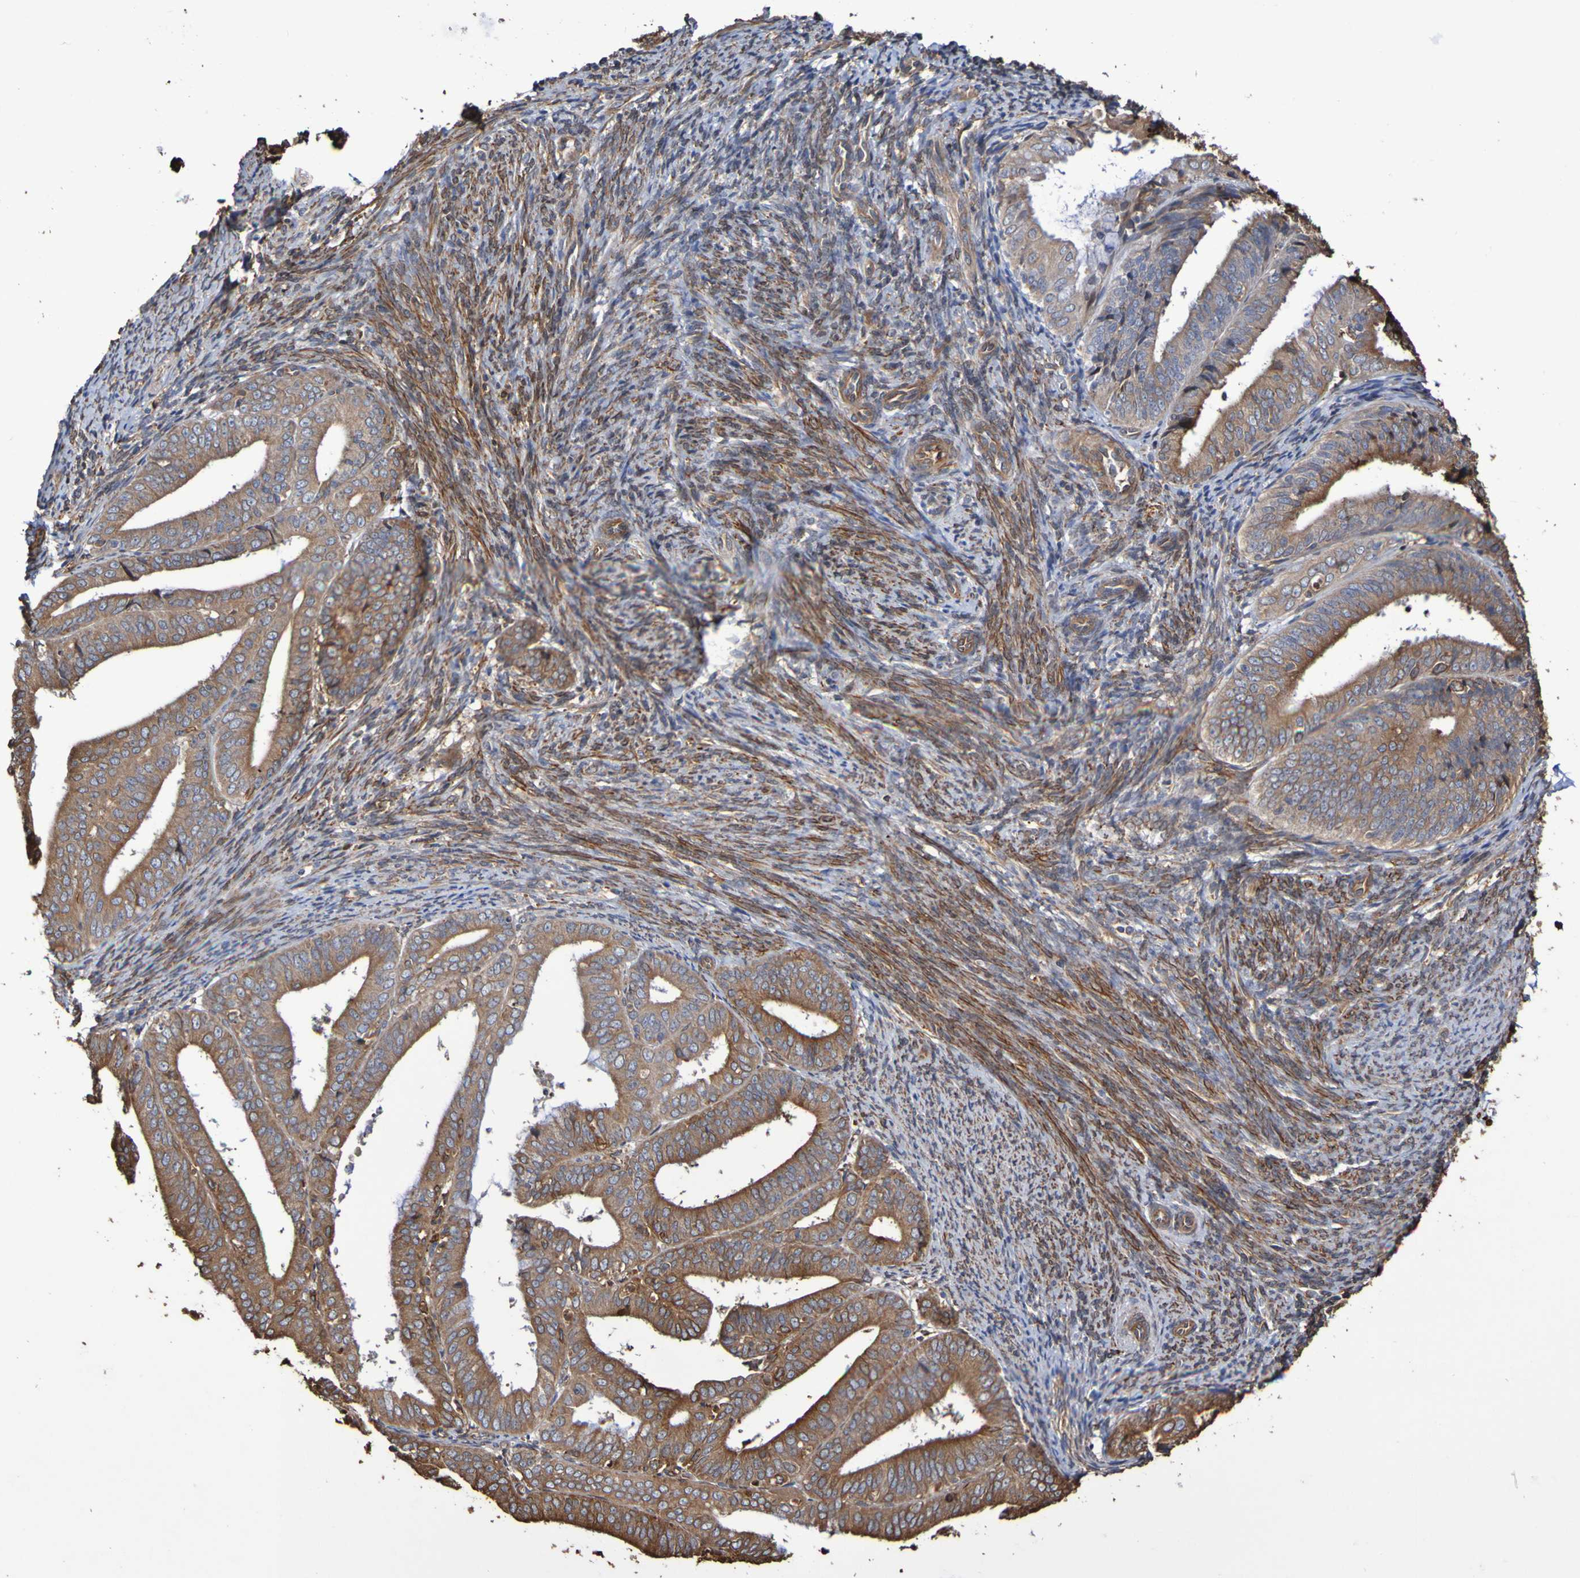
{"staining": {"intensity": "weak", "quantity": ">75%", "location": "cytoplasmic/membranous"}, "tissue": "endometrial cancer", "cell_type": "Tumor cells", "image_type": "cancer", "snomed": [{"axis": "morphology", "description": "Adenocarcinoma, NOS"}, {"axis": "topography", "description": "Endometrium"}], "caption": "Immunohistochemistry photomicrograph of neoplastic tissue: endometrial cancer stained using IHC reveals low levels of weak protein expression localized specifically in the cytoplasmic/membranous of tumor cells, appearing as a cytoplasmic/membranous brown color.", "gene": "RAB11A", "patient": {"sex": "female", "age": 63}}